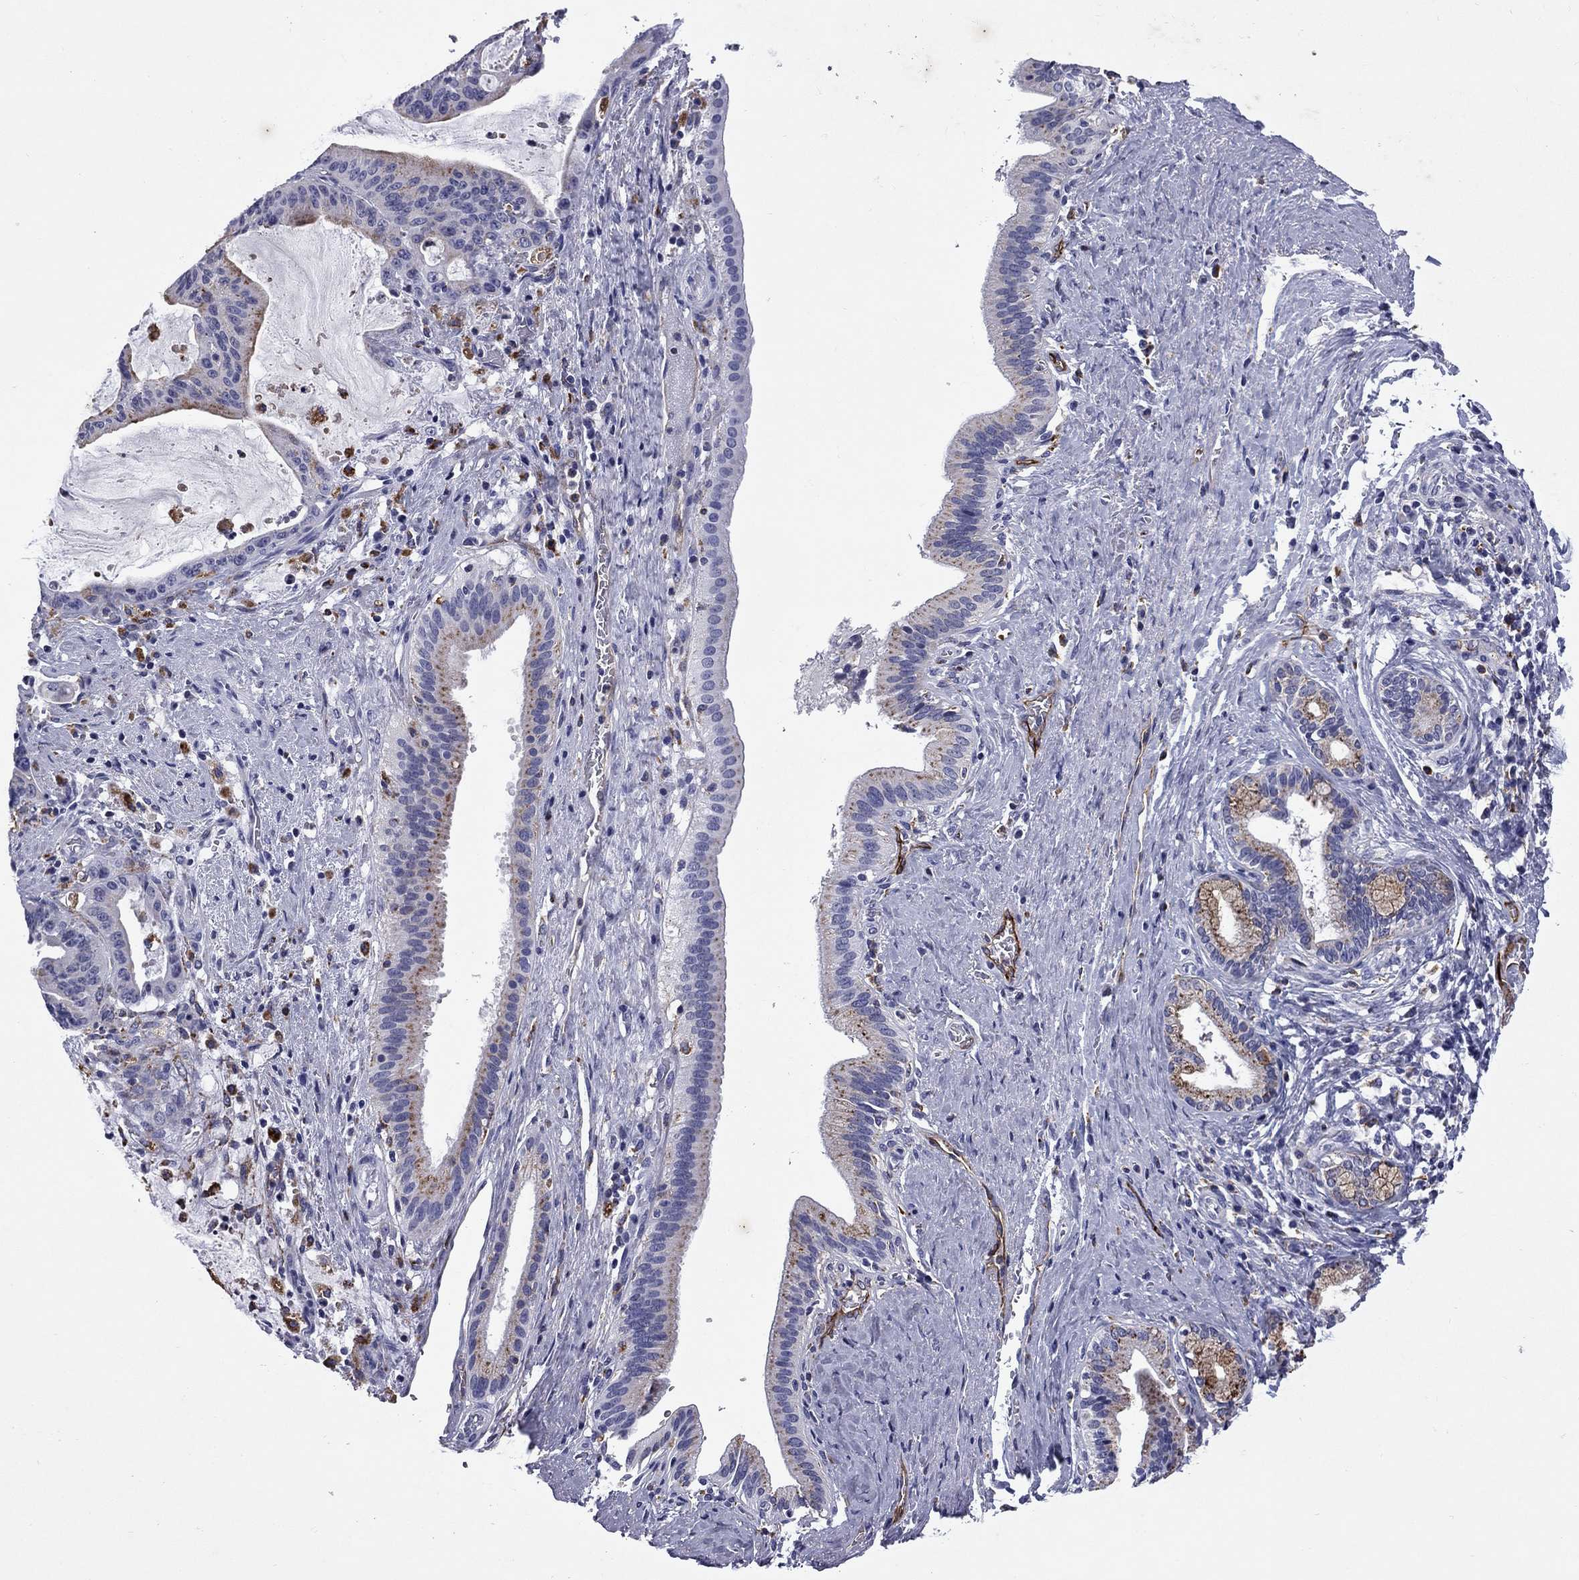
{"staining": {"intensity": "strong", "quantity": "<25%", "location": "cytoplasmic/membranous"}, "tissue": "liver cancer", "cell_type": "Tumor cells", "image_type": "cancer", "snomed": [{"axis": "morphology", "description": "Cholangiocarcinoma"}, {"axis": "topography", "description": "Liver"}], "caption": "Immunohistochemical staining of liver cancer (cholangiocarcinoma) demonstrates medium levels of strong cytoplasmic/membranous protein positivity in about <25% of tumor cells. (IHC, brightfield microscopy, high magnification).", "gene": "MADCAM1", "patient": {"sex": "female", "age": 73}}